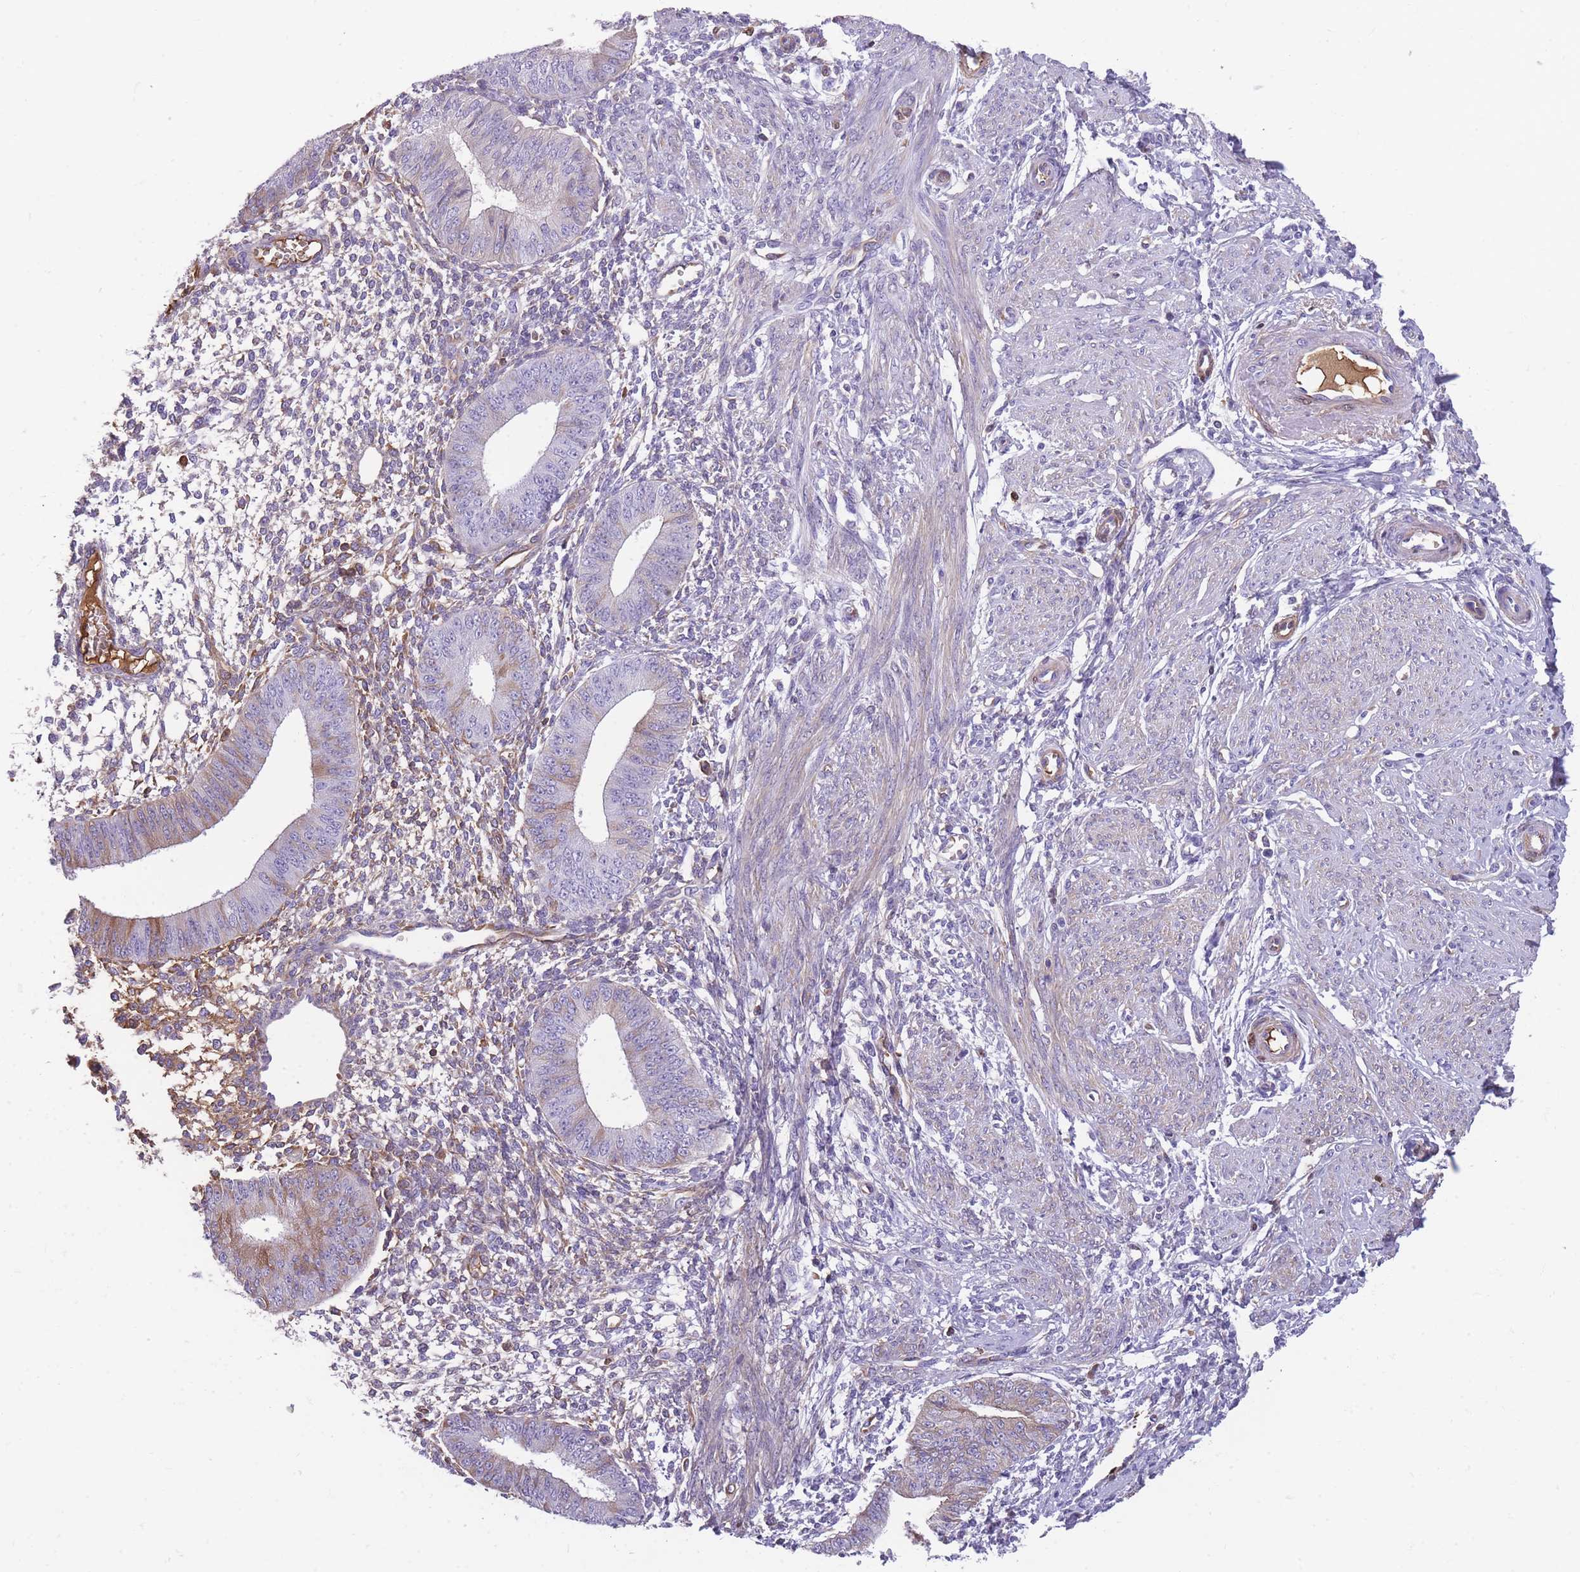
{"staining": {"intensity": "weak", "quantity": "25%-75%", "location": "cytoplasmic/membranous"}, "tissue": "endometrium", "cell_type": "Cells in endometrial stroma", "image_type": "normal", "snomed": [{"axis": "morphology", "description": "Normal tissue, NOS"}, {"axis": "topography", "description": "Endometrium"}], "caption": "Brown immunohistochemical staining in normal human endometrium reveals weak cytoplasmic/membranous expression in about 25%-75% of cells in endometrial stroma.", "gene": "GNAT1", "patient": {"sex": "female", "age": 49}}